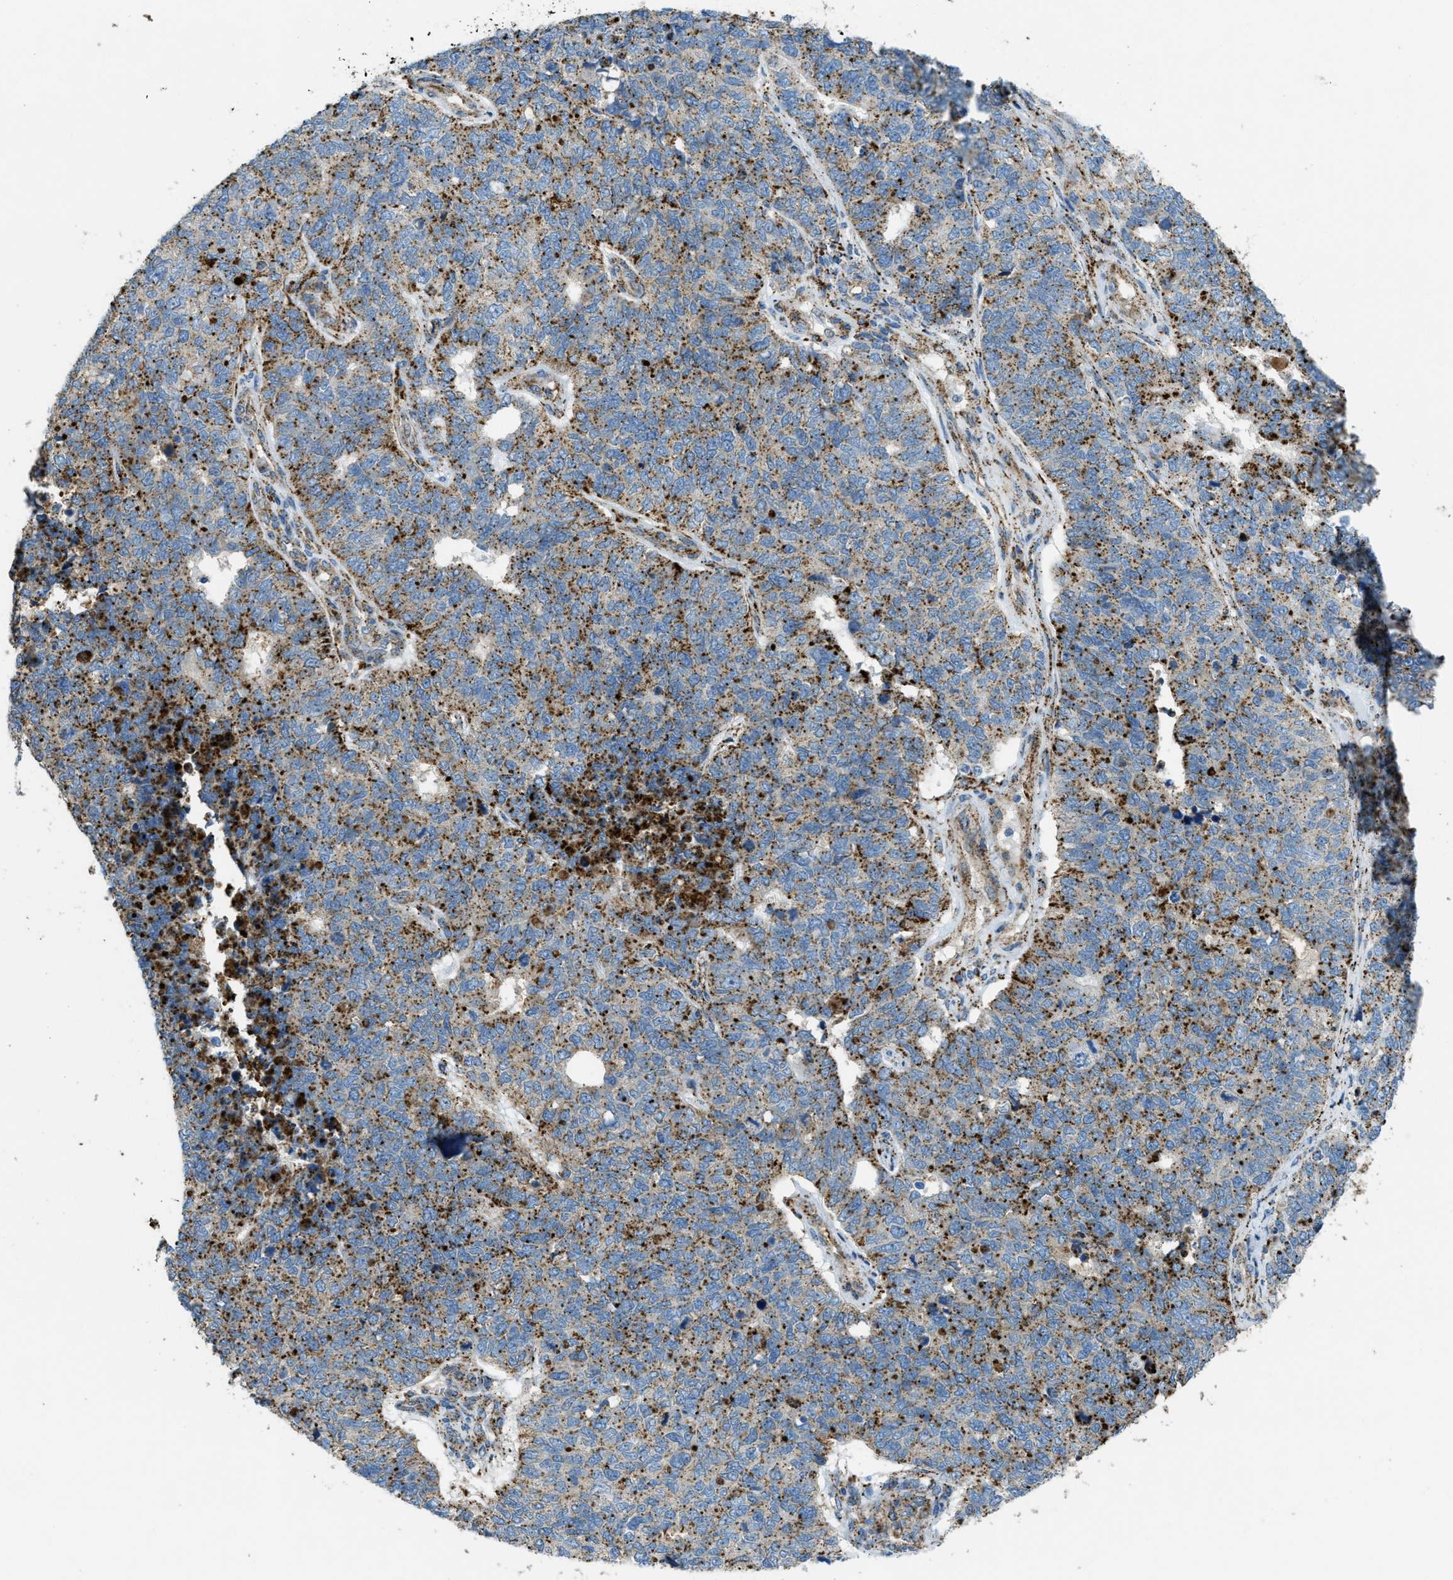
{"staining": {"intensity": "moderate", "quantity": ">75%", "location": "cytoplasmic/membranous"}, "tissue": "cervical cancer", "cell_type": "Tumor cells", "image_type": "cancer", "snomed": [{"axis": "morphology", "description": "Squamous cell carcinoma, NOS"}, {"axis": "topography", "description": "Cervix"}], "caption": "The histopathology image exhibits a brown stain indicating the presence of a protein in the cytoplasmic/membranous of tumor cells in squamous cell carcinoma (cervical).", "gene": "SCARB2", "patient": {"sex": "female", "age": 63}}